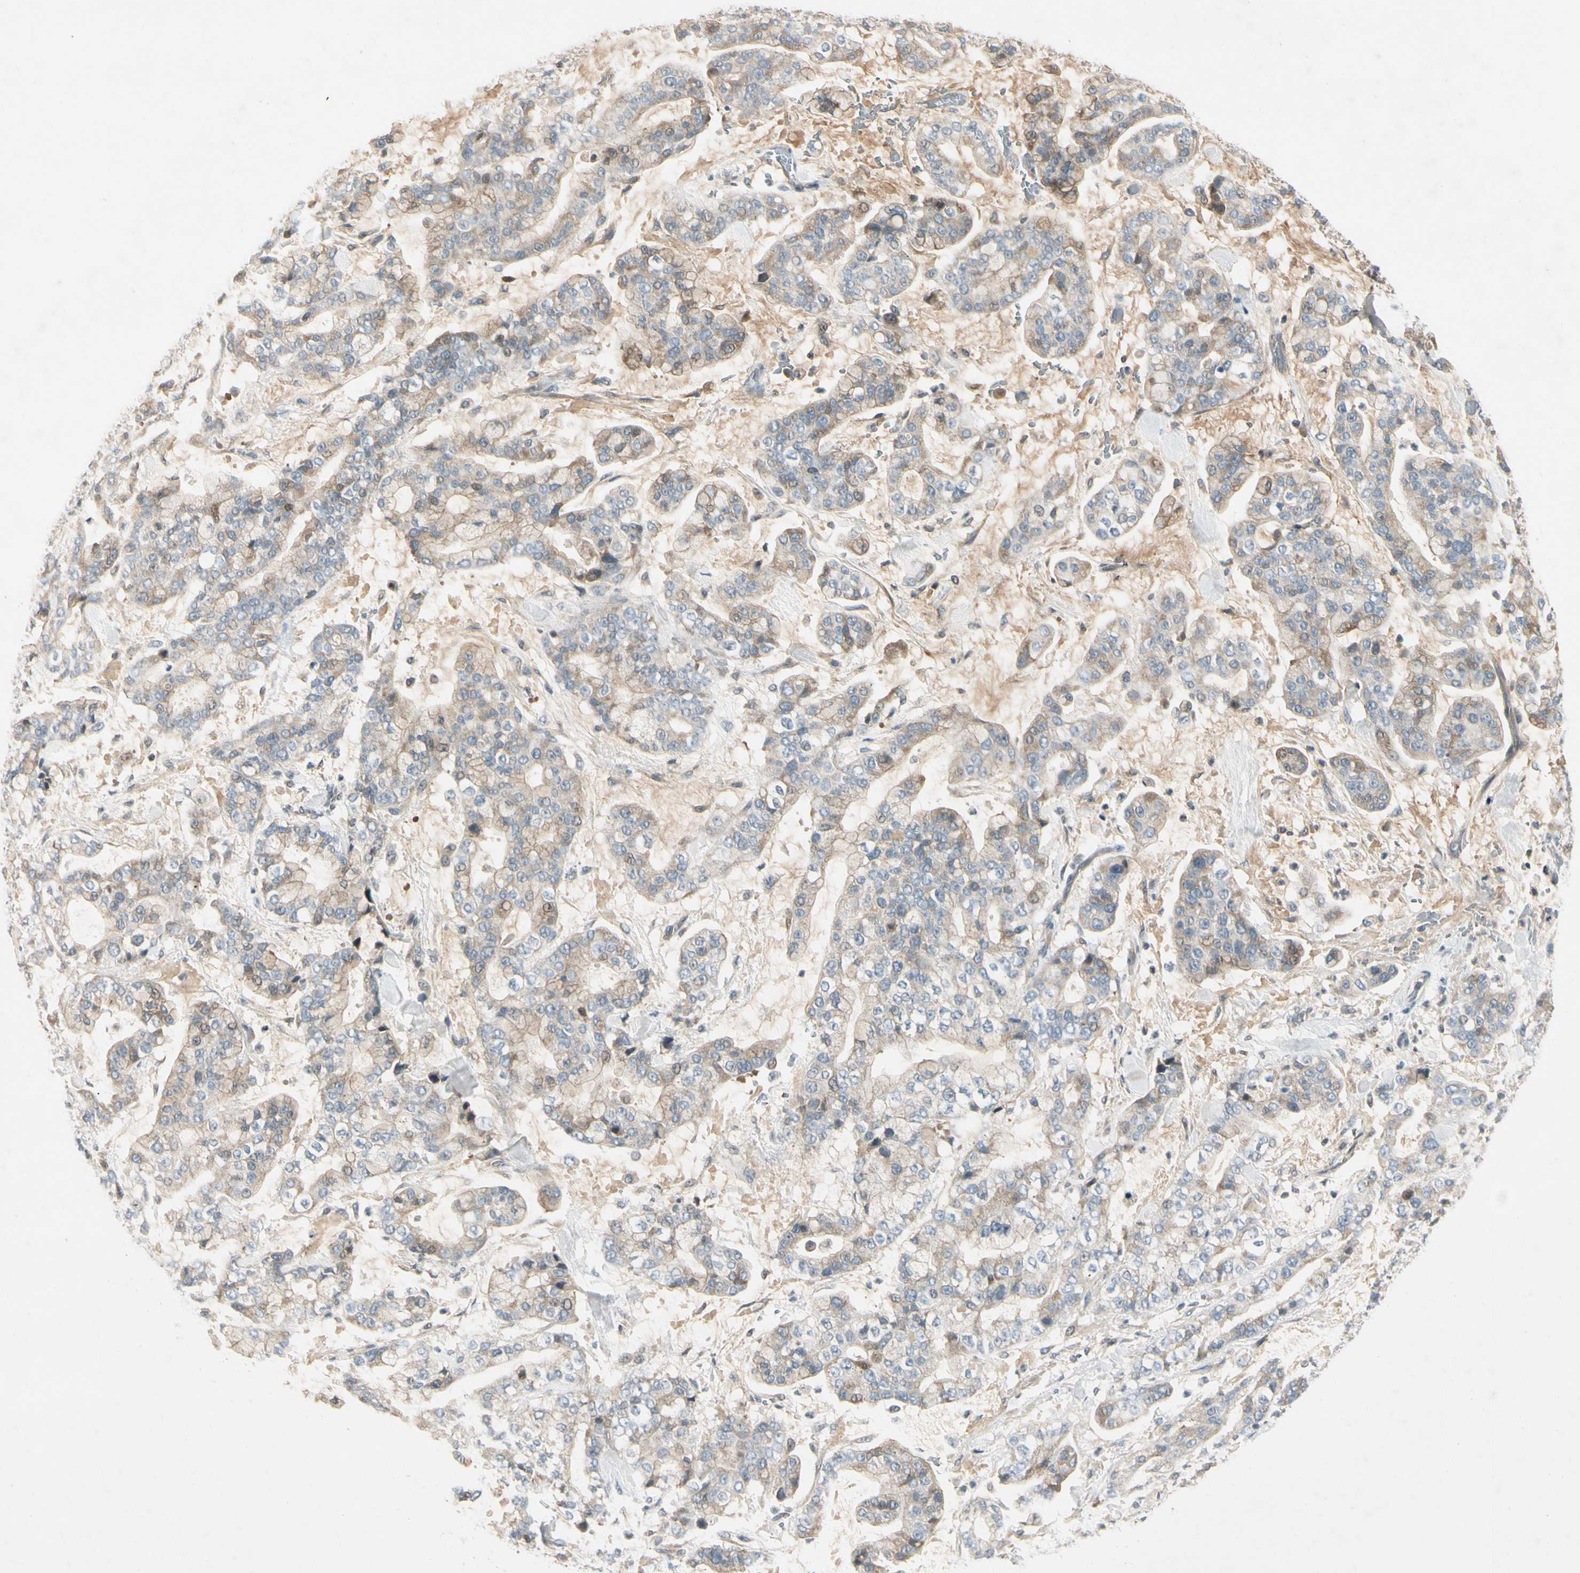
{"staining": {"intensity": "weak", "quantity": "25%-75%", "location": "cytoplasmic/membranous"}, "tissue": "stomach cancer", "cell_type": "Tumor cells", "image_type": "cancer", "snomed": [{"axis": "morphology", "description": "Normal tissue, NOS"}, {"axis": "morphology", "description": "Adenocarcinoma, NOS"}, {"axis": "topography", "description": "Stomach, upper"}, {"axis": "topography", "description": "Stomach"}], "caption": "Immunohistochemical staining of human stomach cancer reveals weak cytoplasmic/membranous protein positivity in about 25%-75% of tumor cells. Immunohistochemistry stains the protein of interest in brown and the nuclei are stained blue.", "gene": "ICAM5", "patient": {"sex": "male", "age": 76}}